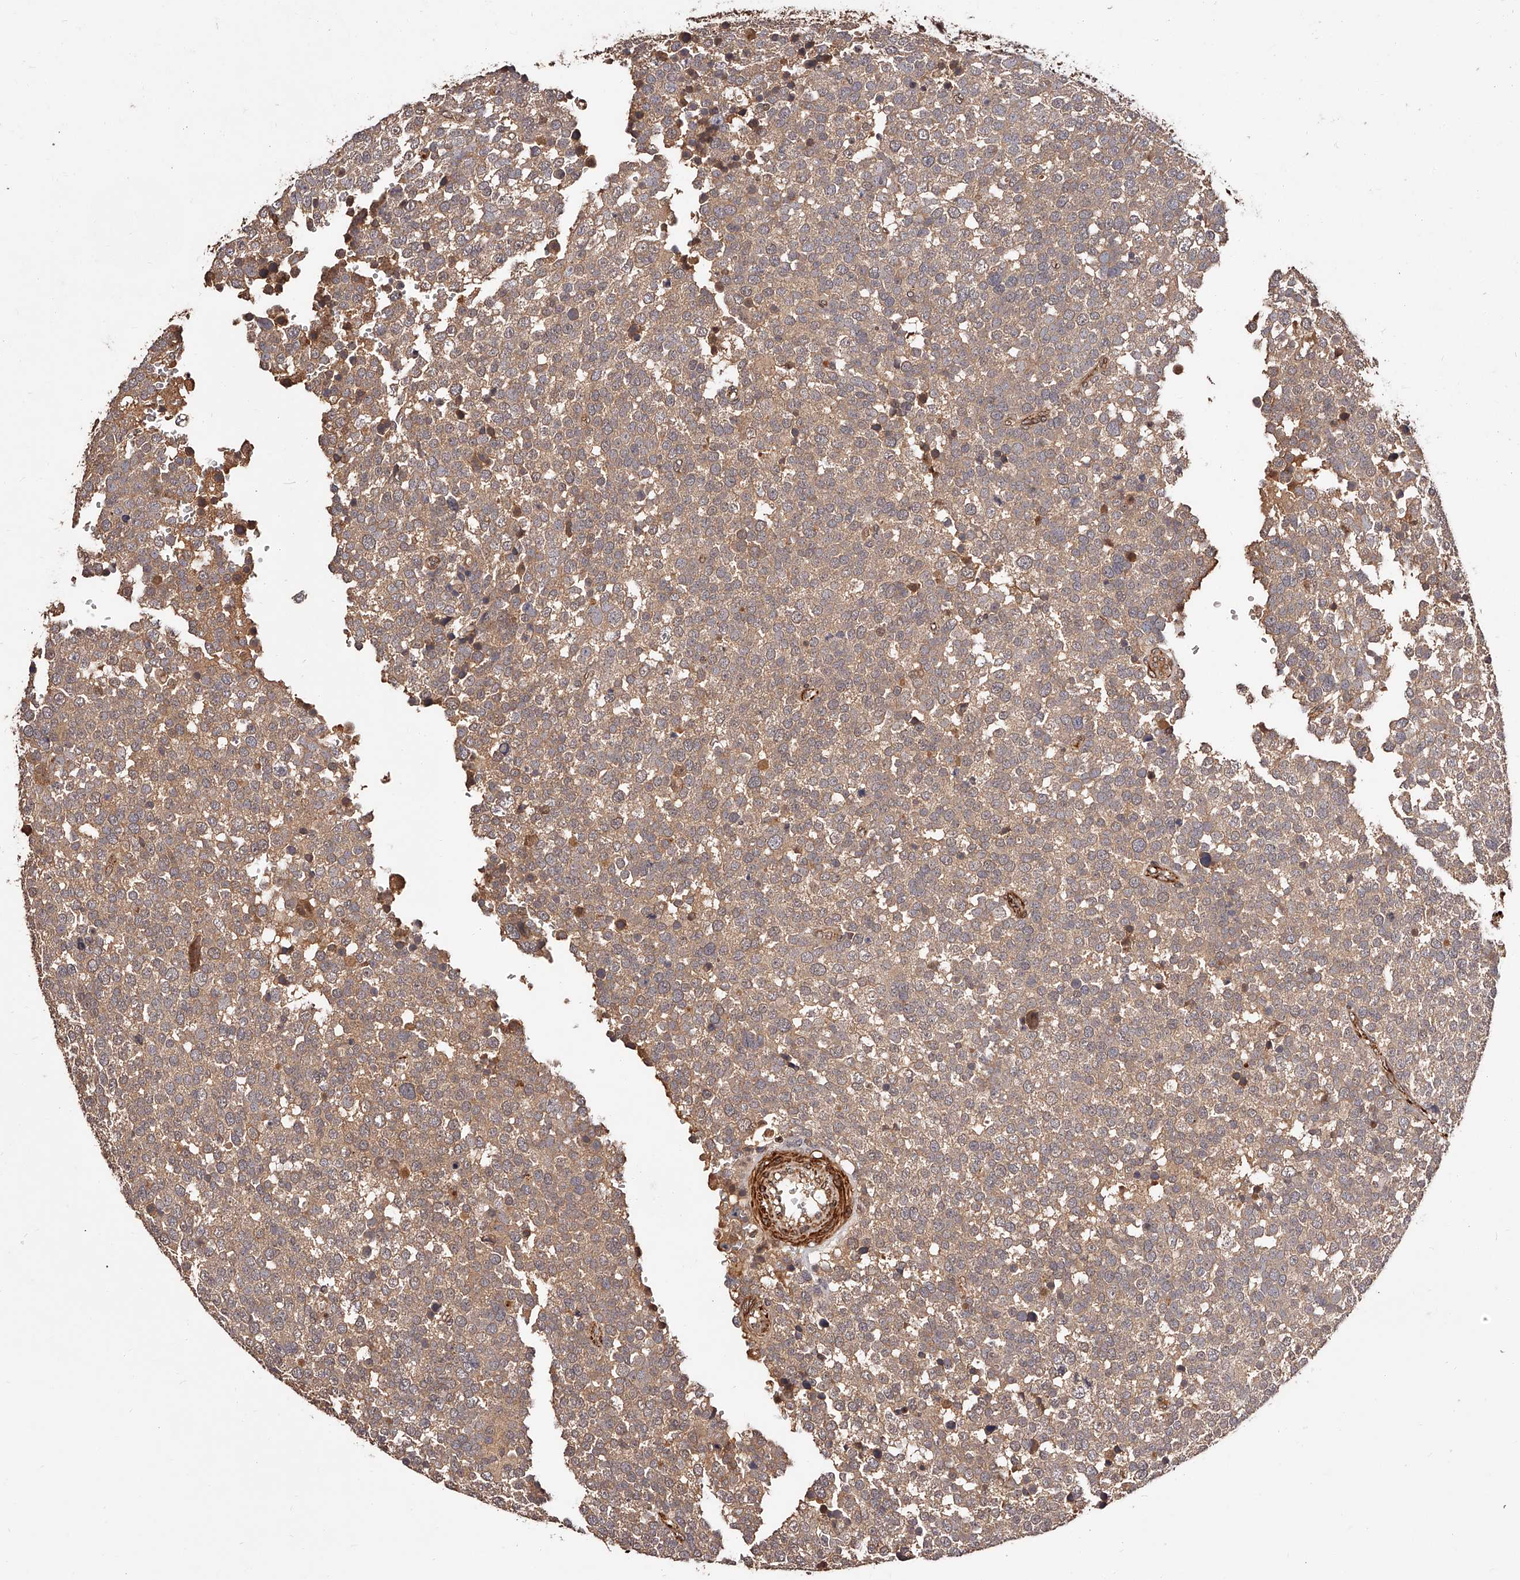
{"staining": {"intensity": "moderate", "quantity": ">75%", "location": "cytoplasmic/membranous"}, "tissue": "testis cancer", "cell_type": "Tumor cells", "image_type": "cancer", "snomed": [{"axis": "morphology", "description": "Seminoma, NOS"}, {"axis": "topography", "description": "Testis"}], "caption": "This is an image of immunohistochemistry staining of testis cancer, which shows moderate positivity in the cytoplasmic/membranous of tumor cells.", "gene": "CUL7", "patient": {"sex": "male", "age": 71}}